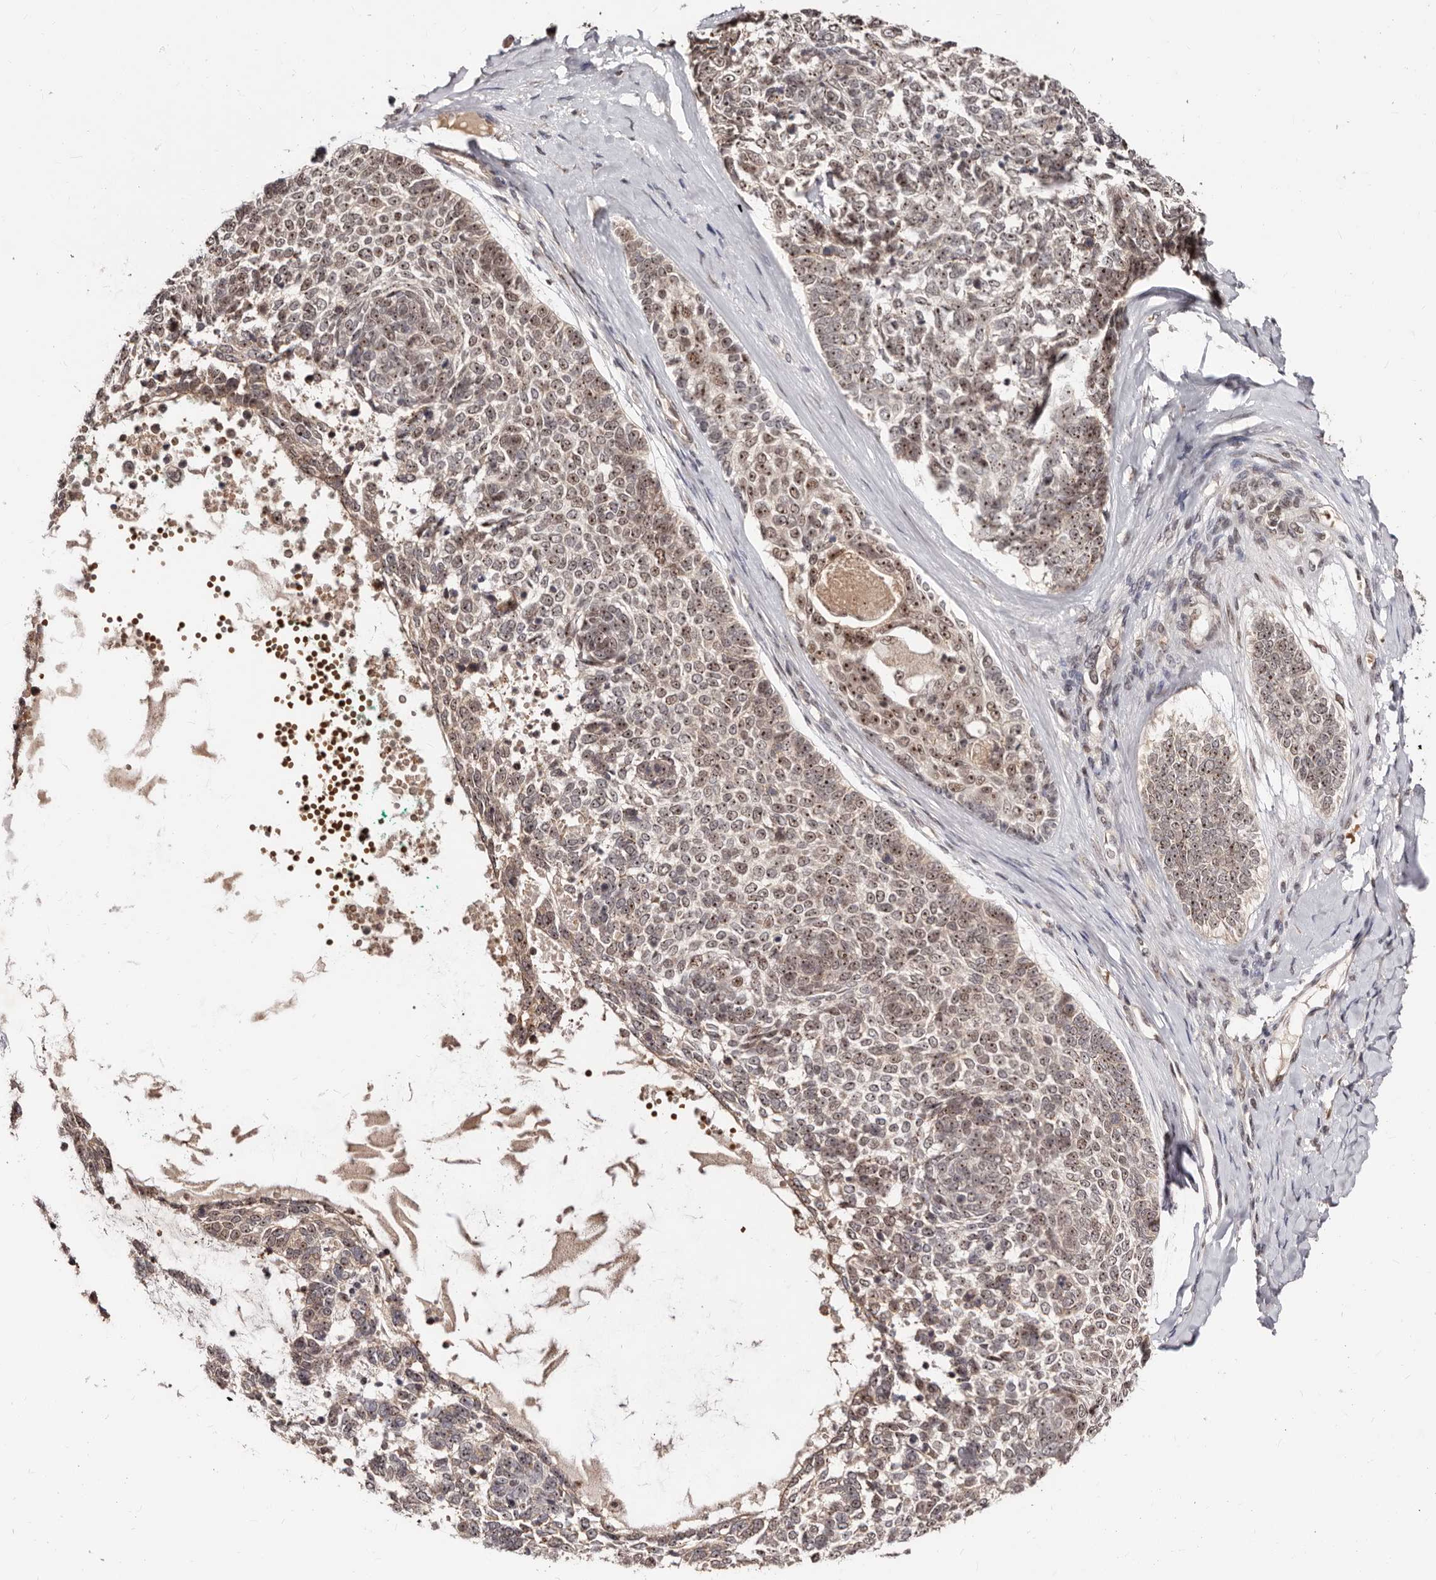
{"staining": {"intensity": "moderate", "quantity": ">75%", "location": "nuclear"}, "tissue": "skin cancer", "cell_type": "Tumor cells", "image_type": "cancer", "snomed": [{"axis": "morphology", "description": "Basal cell carcinoma"}, {"axis": "topography", "description": "Skin"}], "caption": "Human skin basal cell carcinoma stained with a protein marker demonstrates moderate staining in tumor cells.", "gene": "APOL6", "patient": {"sex": "female", "age": 81}}